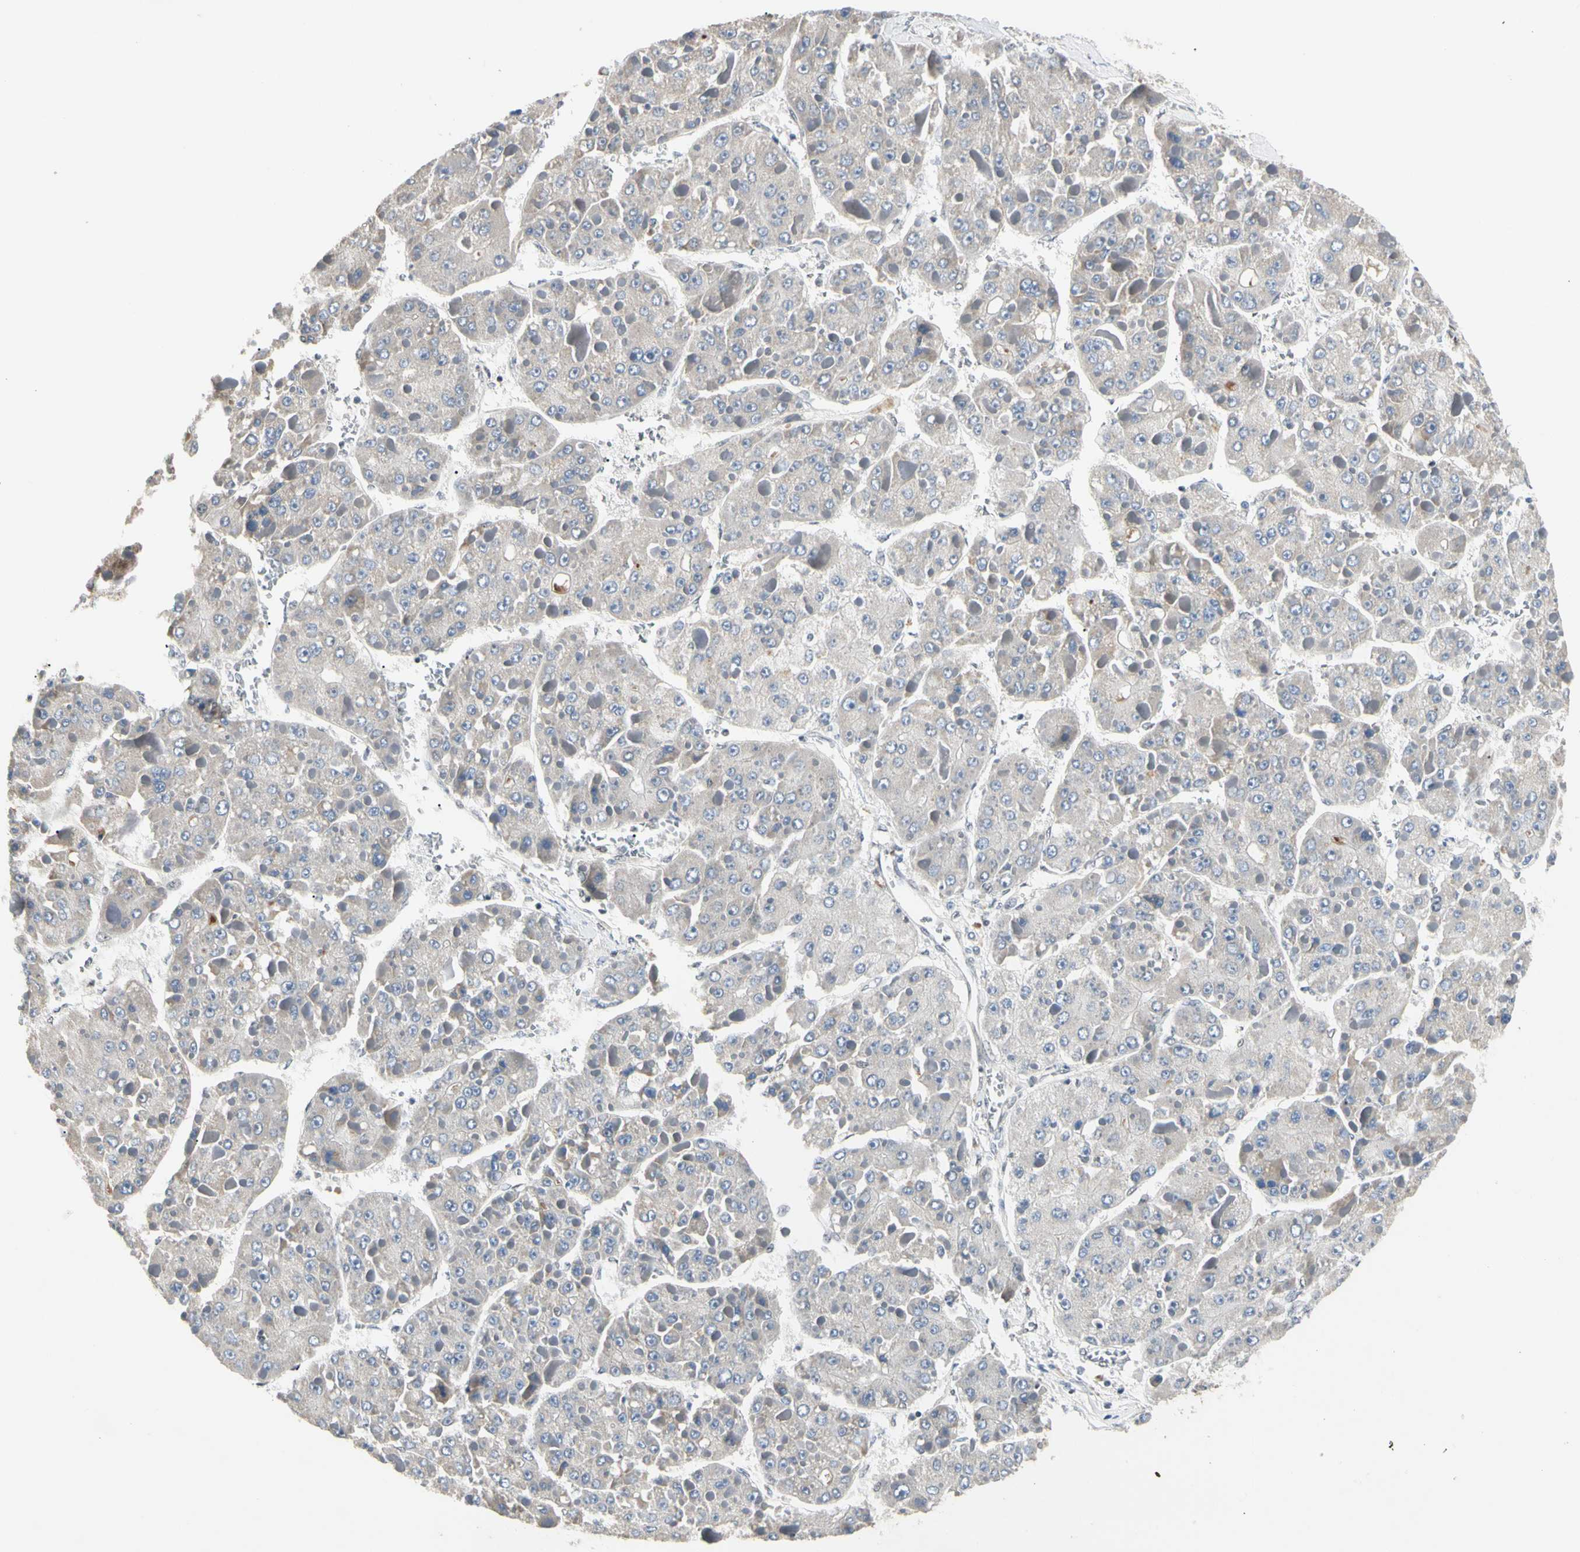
{"staining": {"intensity": "negative", "quantity": "none", "location": "none"}, "tissue": "liver cancer", "cell_type": "Tumor cells", "image_type": "cancer", "snomed": [{"axis": "morphology", "description": "Carcinoma, Hepatocellular, NOS"}, {"axis": "topography", "description": "Liver"}], "caption": "DAB (3,3'-diaminobenzidine) immunohistochemical staining of liver hepatocellular carcinoma exhibits no significant staining in tumor cells. (DAB (3,3'-diaminobenzidine) immunohistochemistry (IHC), high magnification).", "gene": "GREM1", "patient": {"sex": "female", "age": 73}}